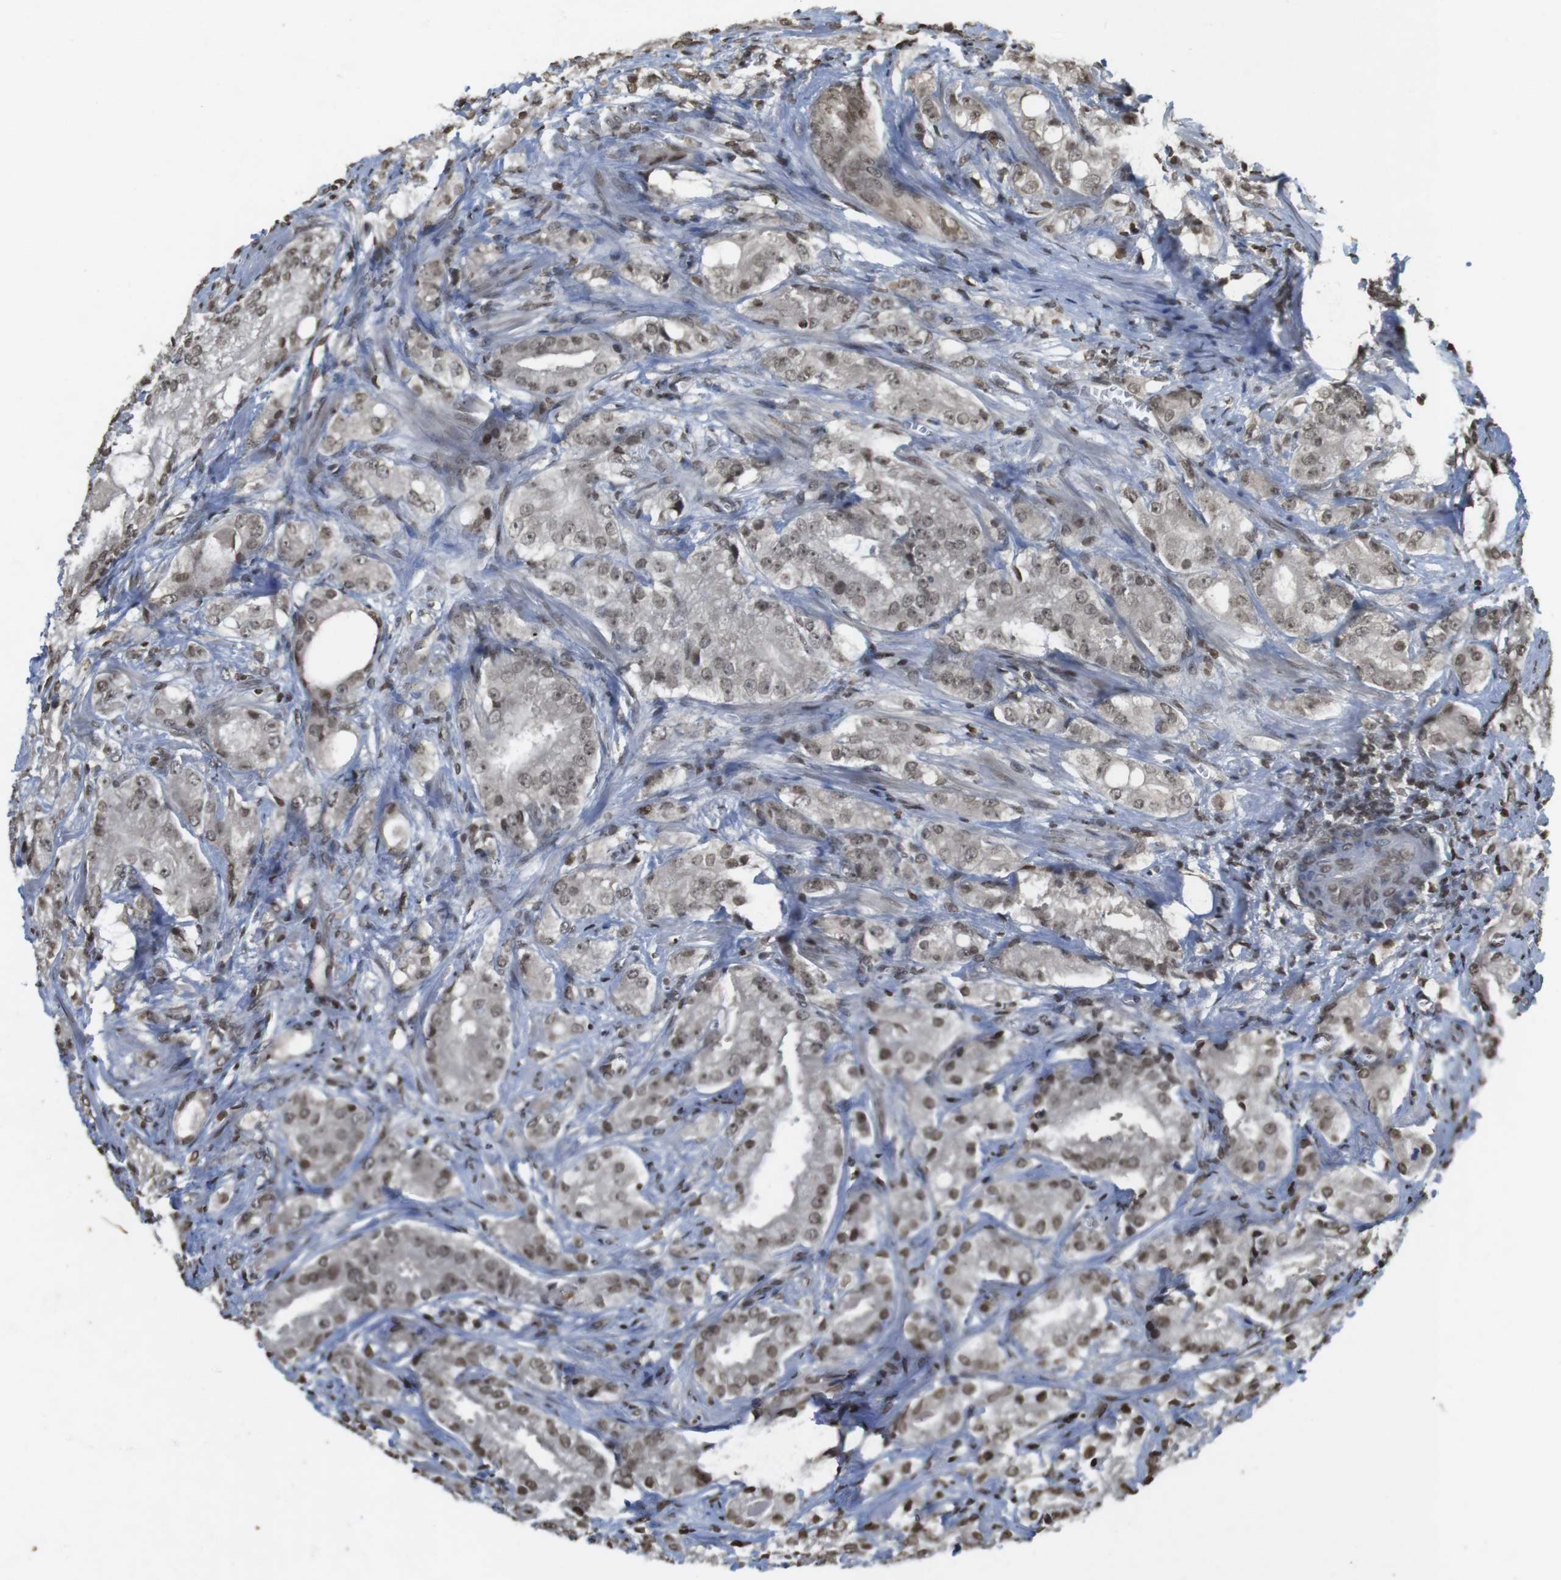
{"staining": {"intensity": "weak", "quantity": ">75%", "location": "nuclear"}, "tissue": "prostate cancer", "cell_type": "Tumor cells", "image_type": "cancer", "snomed": [{"axis": "morphology", "description": "Adenocarcinoma, High grade"}, {"axis": "topography", "description": "Prostate"}], "caption": "This is an image of immunohistochemistry staining of adenocarcinoma (high-grade) (prostate), which shows weak staining in the nuclear of tumor cells.", "gene": "FOXA3", "patient": {"sex": "male", "age": 64}}